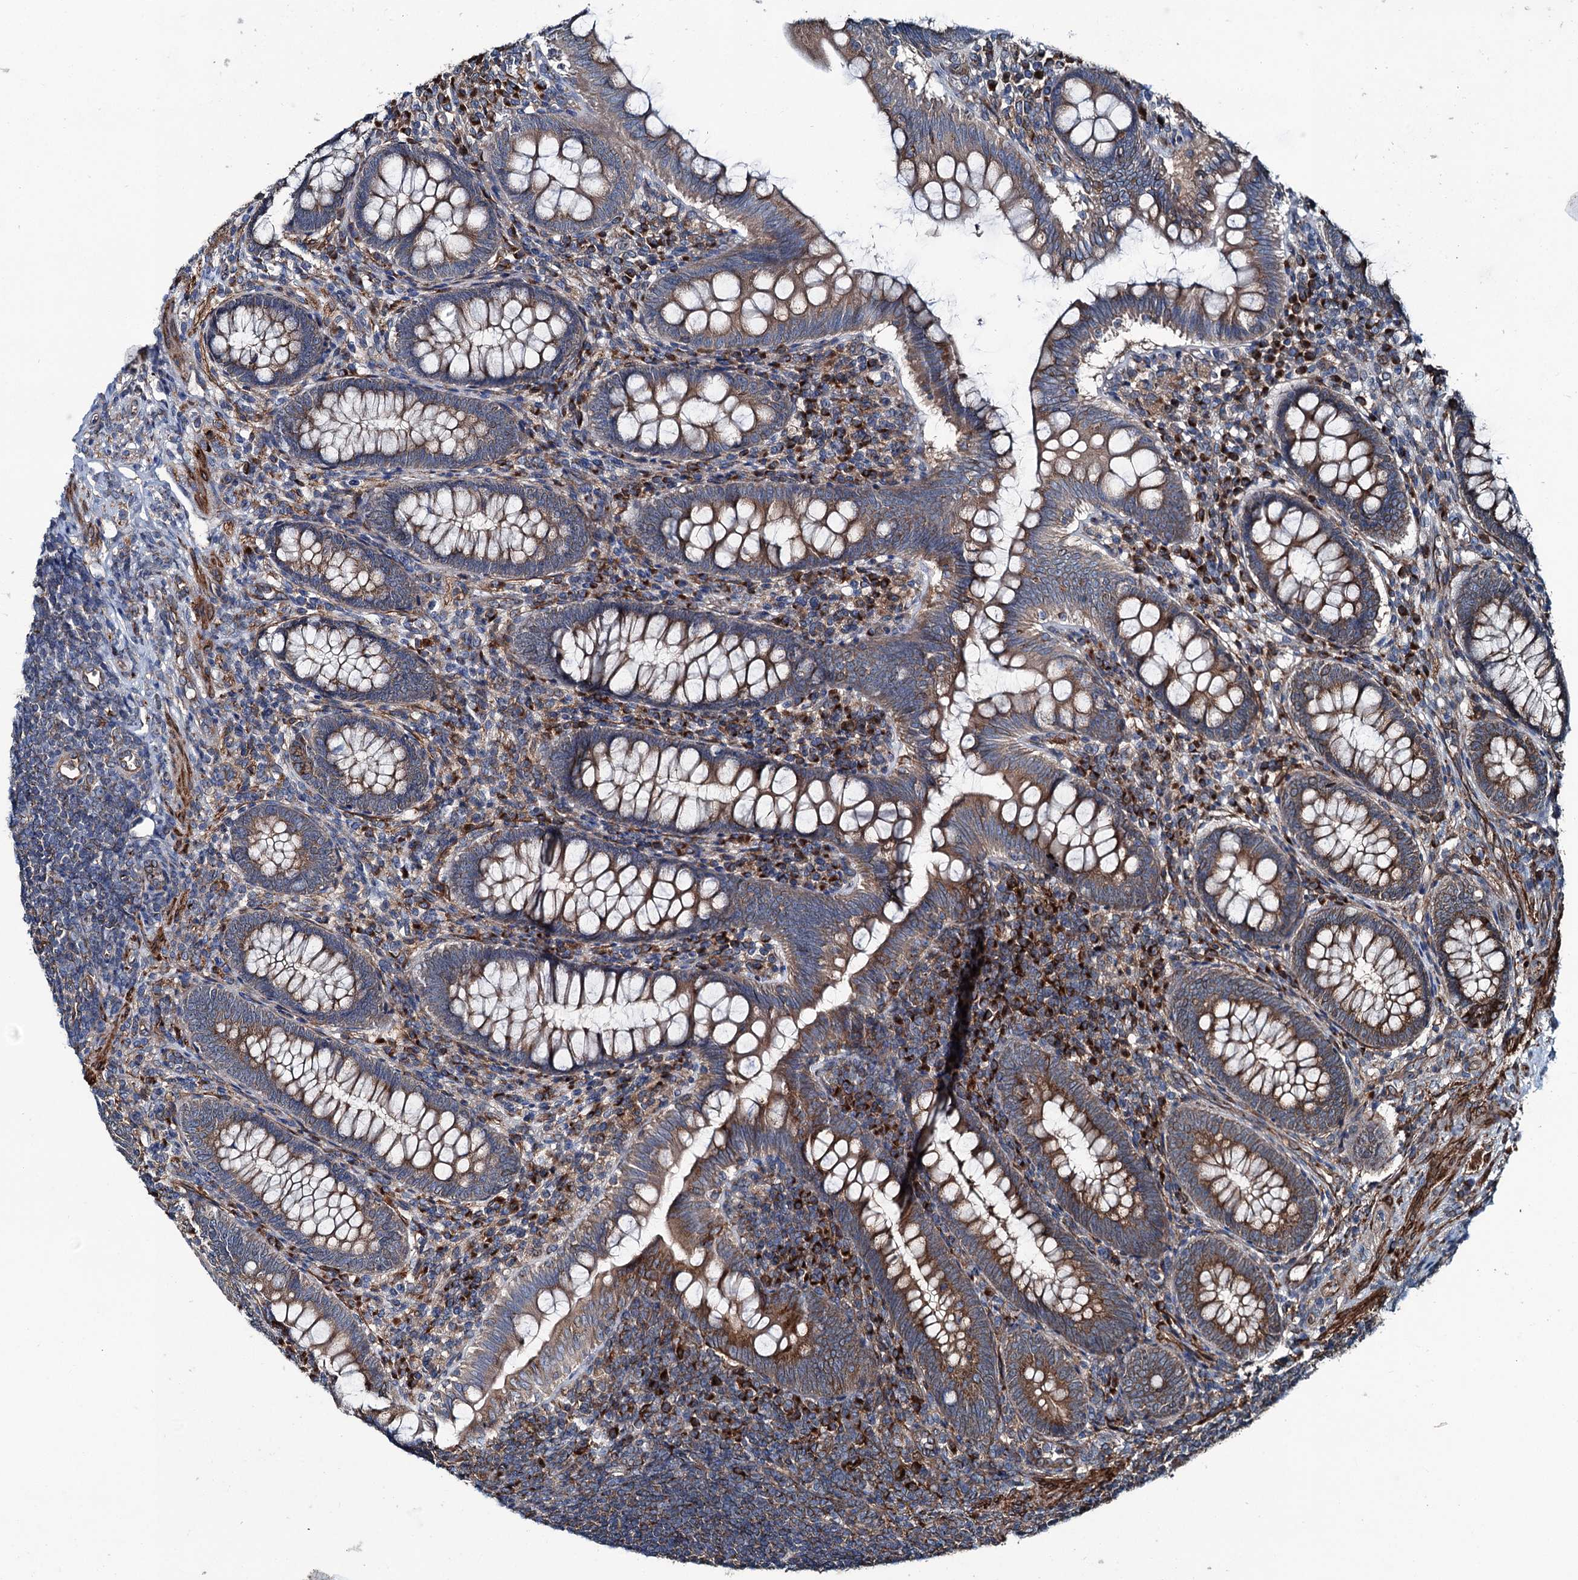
{"staining": {"intensity": "moderate", "quantity": ">75%", "location": "cytoplasmic/membranous"}, "tissue": "appendix", "cell_type": "Glandular cells", "image_type": "normal", "snomed": [{"axis": "morphology", "description": "Normal tissue, NOS"}, {"axis": "topography", "description": "Appendix"}], "caption": "Immunohistochemistry (IHC) of normal appendix demonstrates medium levels of moderate cytoplasmic/membranous staining in about >75% of glandular cells. (DAB (3,3'-diaminobenzidine) = brown stain, brightfield microscopy at high magnification).", "gene": "CALCOCO1", "patient": {"sex": "male", "age": 14}}